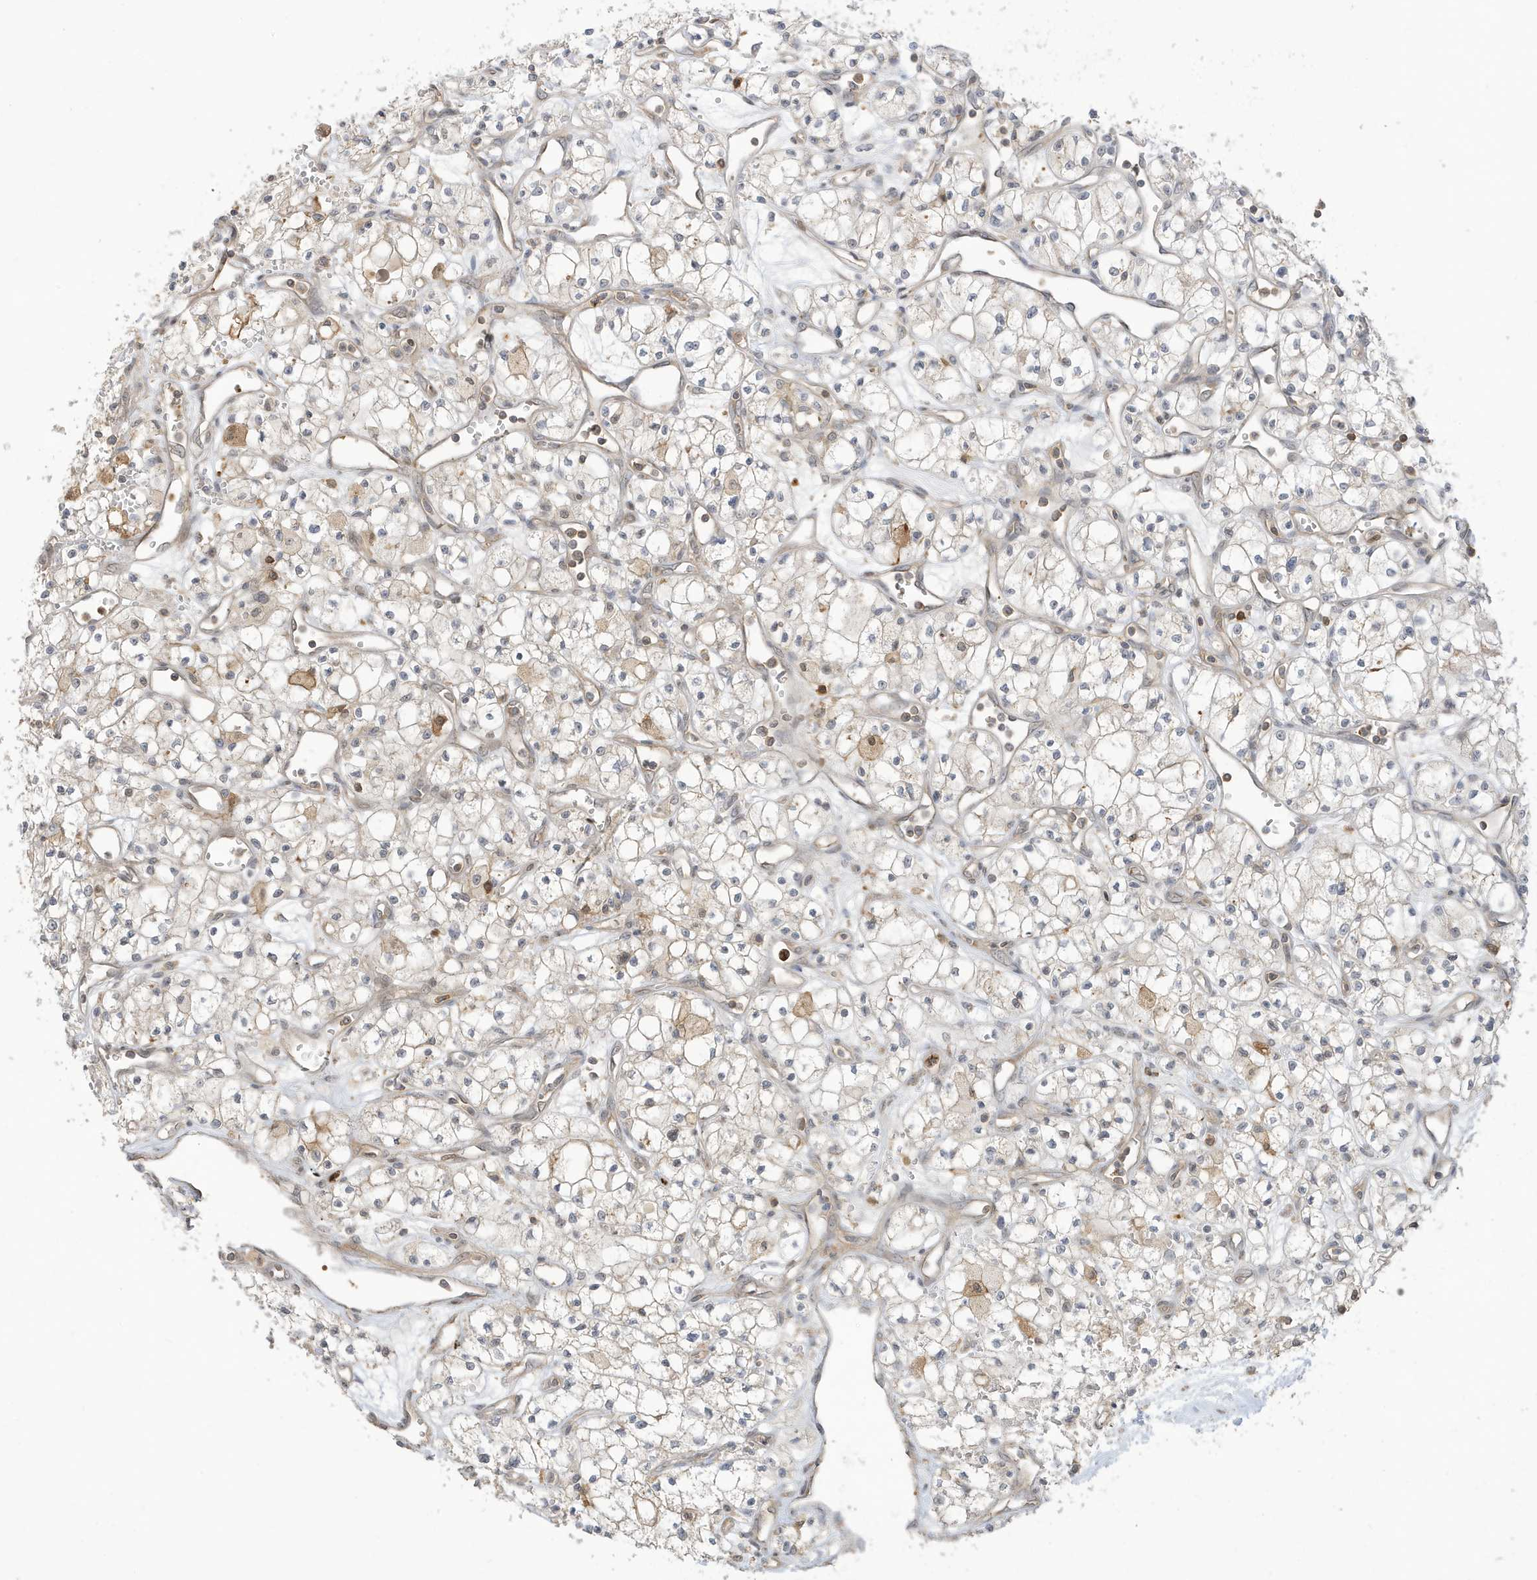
{"staining": {"intensity": "negative", "quantity": "none", "location": "none"}, "tissue": "renal cancer", "cell_type": "Tumor cells", "image_type": "cancer", "snomed": [{"axis": "morphology", "description": "Adenocarcinoma, NOS"}, {"axis": "topography", "description": "Kidney"}], "caption": "Tumor cells show no significant positivity in renal cancer (adenocarcinoma). (DAB immunohistochemistry visualized using brightfield microscopy, high magnification).", "gene": "TAB3", "patient": {"sex": "male", "age": 59}}